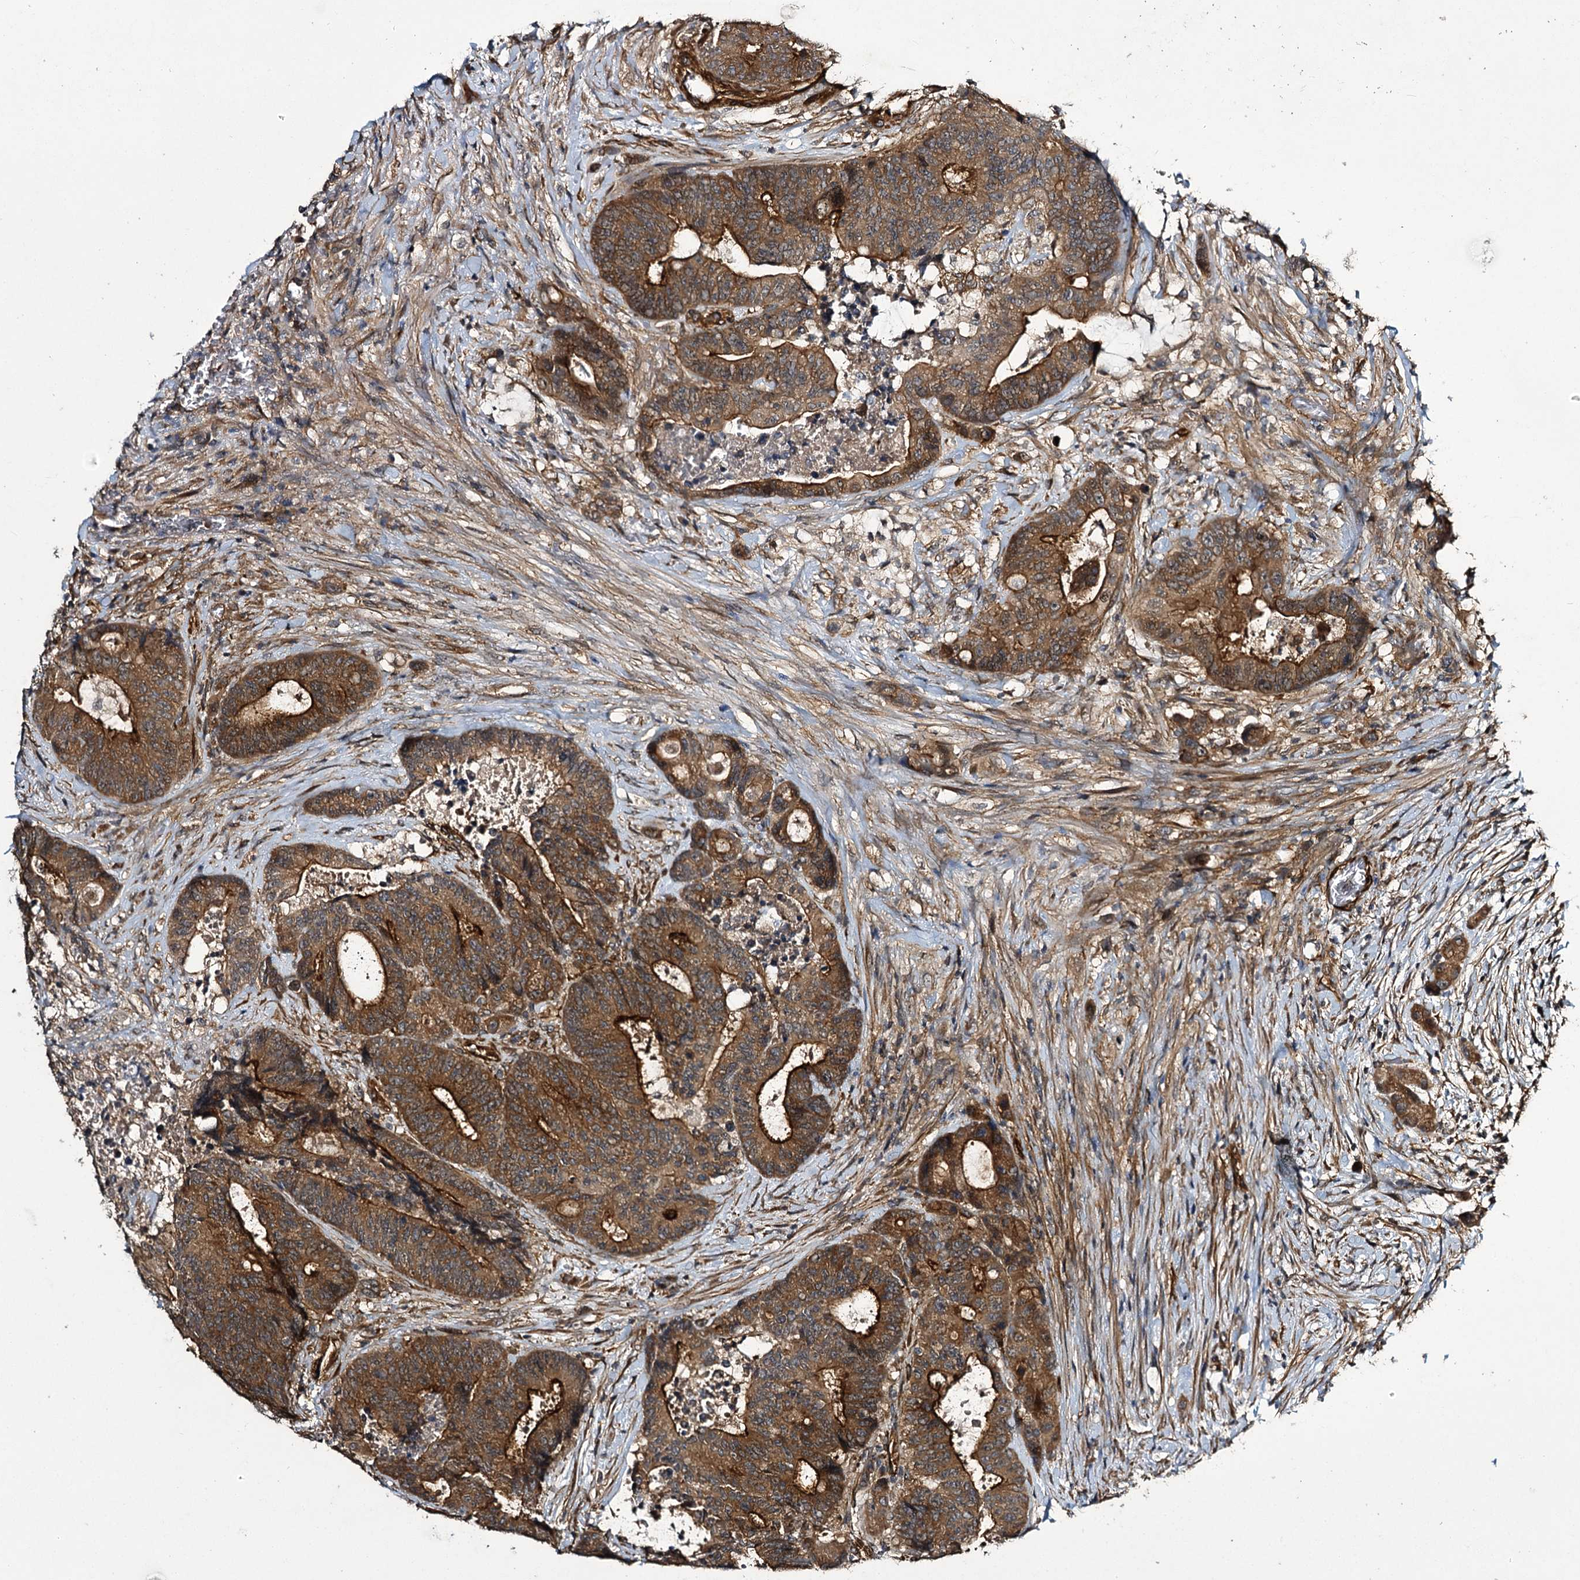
{"staining": {"intensity": "moderate", "quantity": ">75%", "location": "cytoplasmic/membranous"}, "tissue": "colorectal cancer", "cell_type": "Tumor cells", "image_type": "cancer", "snomed": [{"axis": "morphology", "description": "Adenocarcinoma, NOS"}, {"axis": "topography", "description": "Rectum"}], "caption": "This is an image of immunohistochemistry (IHC) staining of colorectal cancer (adenocarcinoma), which shows moderate expression in the cytoplasmic/membranous of tumor cells.", "gene": "MYO1C", "patient": {"sex": "male", "age": 69}}